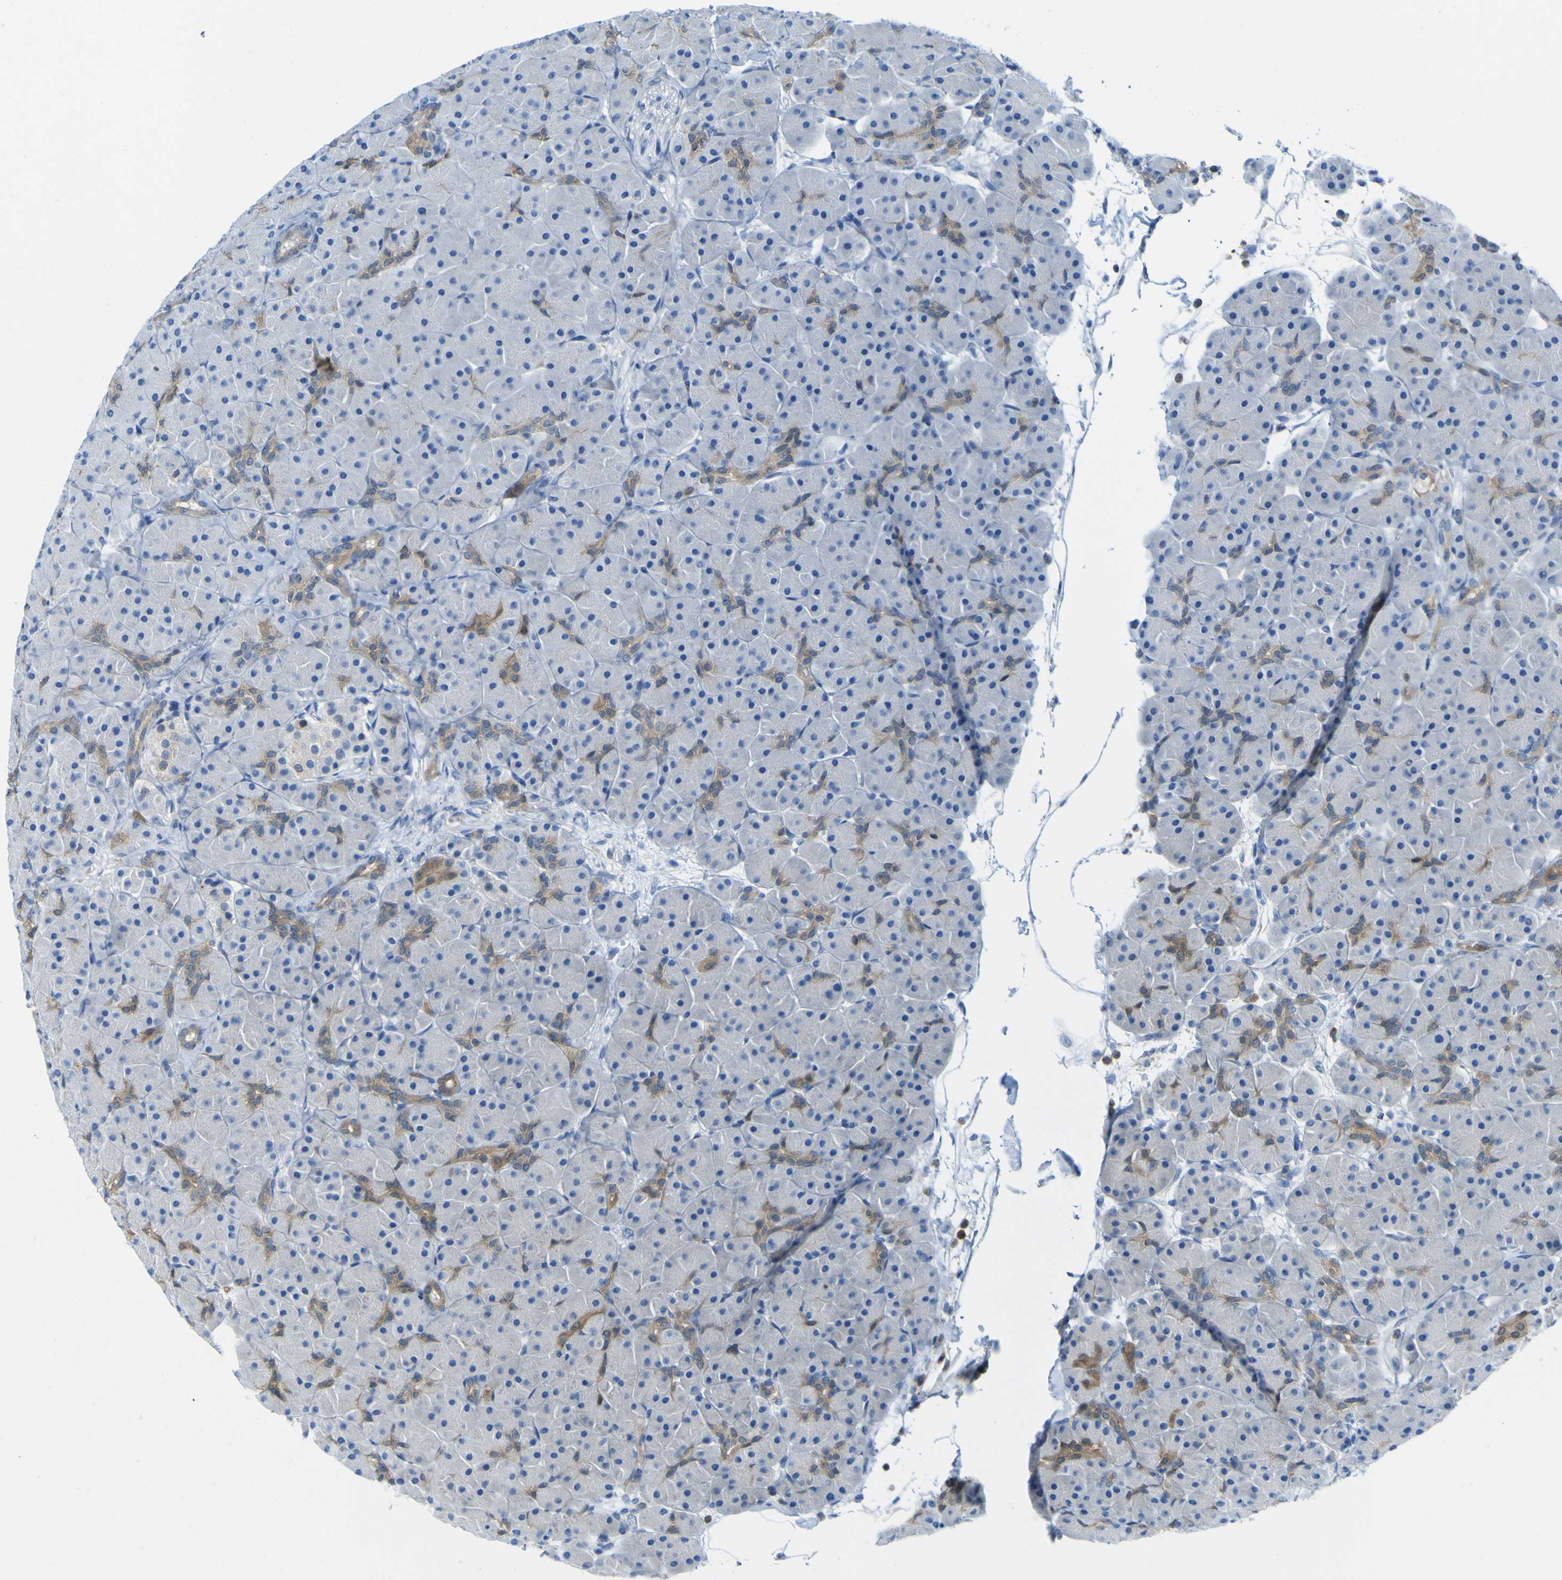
{"staining": {"intensity": "moderate", "quantity": "25%-75%", "location": "cytoplasmic/membranous"}, "tissue": "pancreas", "cell_type": "Exocrine glandular cells", "image_type": "normal", "snomed": [{"axis": "morphology", "description": "Normal tissue, NOS"}, {"axis": "topography", "description": "Pancreas"}], "caption": "Unremarkable pancreas demonstrates moderate cytoplasmic/membranous expression in approximately 25%-75% of exocrine glandular cells.", "gene": "ABHD3", "patient": {"sex": "male", "age": 66}}